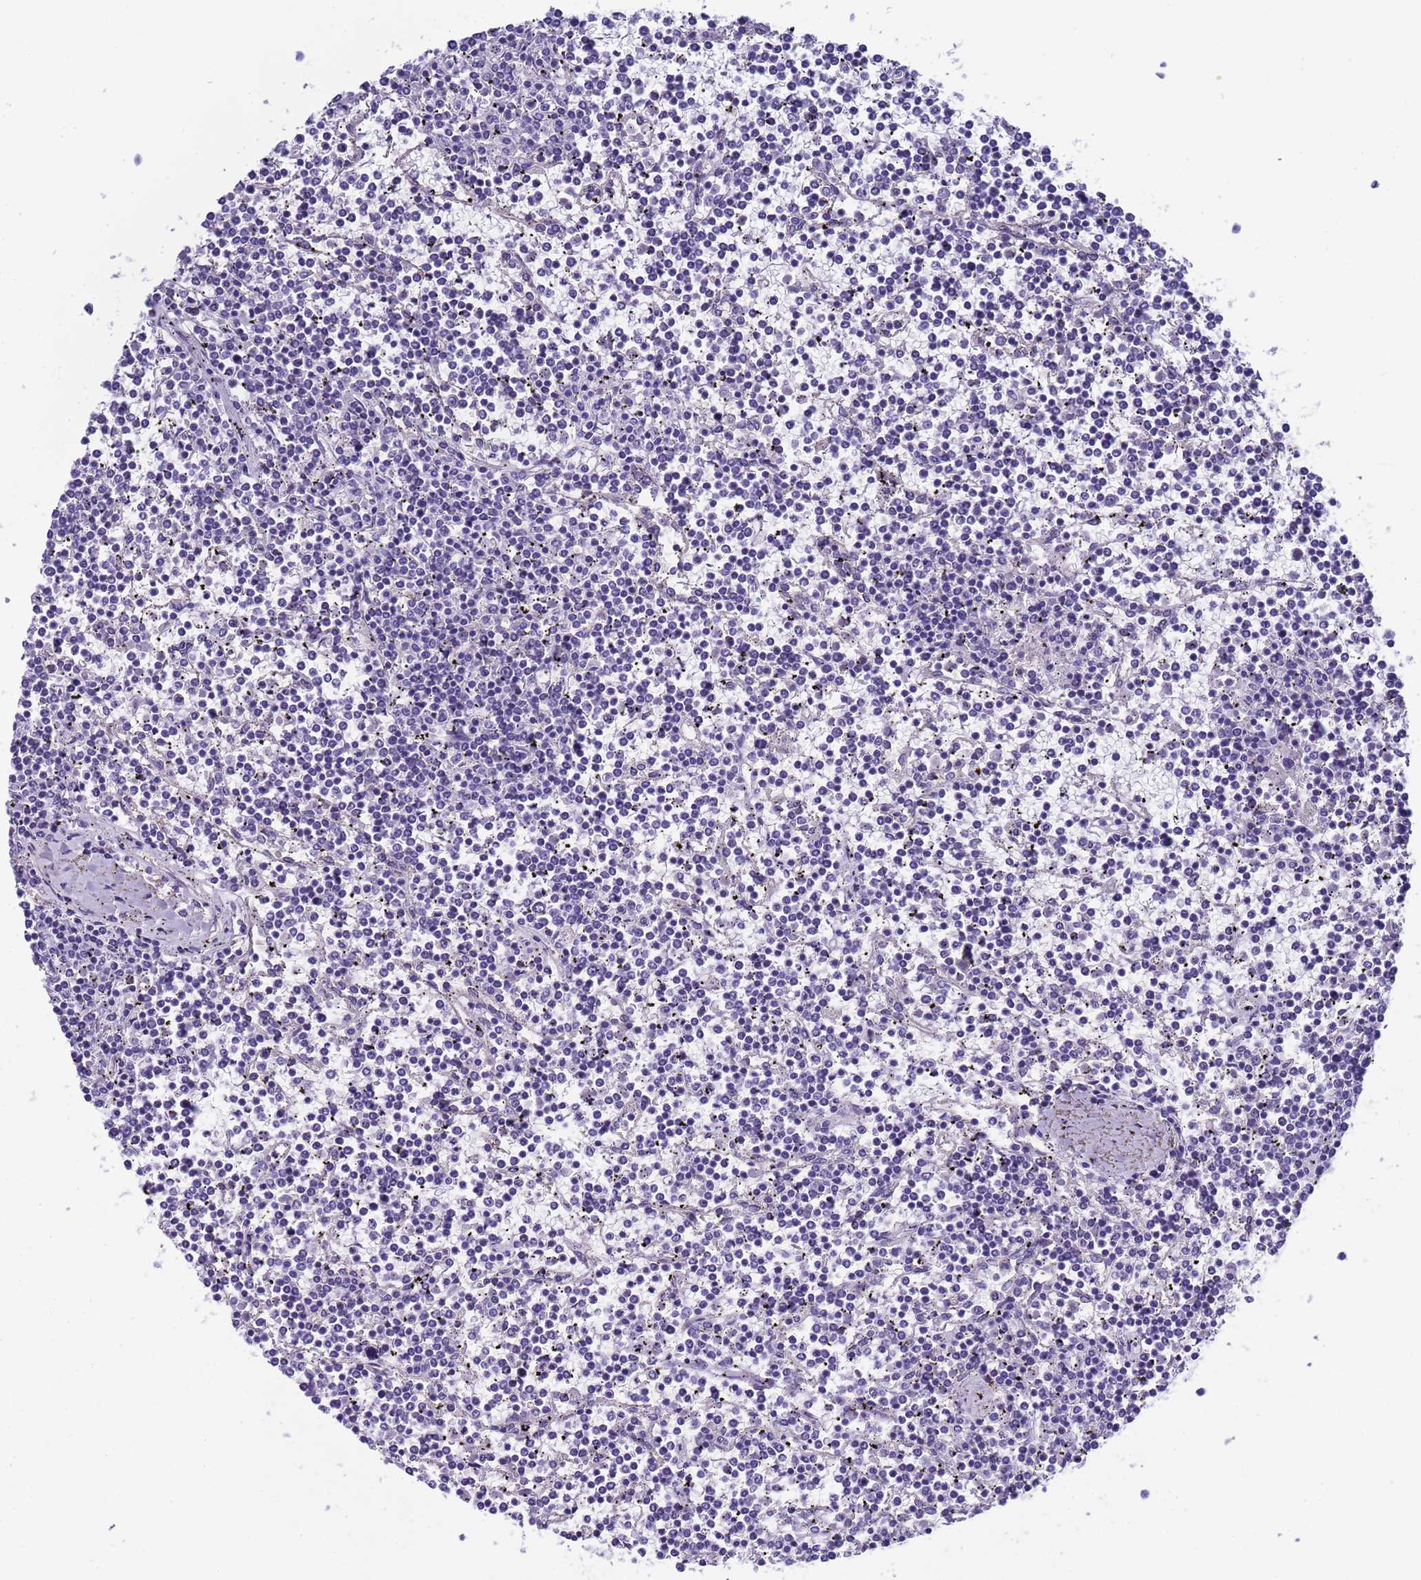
{"staining": {"intensity": "negative", "quantity": "none", "location": "none"}, "tissue": "lymphoma", "cell_type": "Tumor cells", "image_type": "cancer", "snomed": [{"axis": "morphology", "description": "Malignant lymphoma, non-Hodgkin's type, Low grade"}, {"axis": "topography", "description": "Spleen"}], "caption": "High magnification brightfield microscopy of lymphoma stained with DAB (3,3'-diaminobenzidine) (brown) and counterstained with hematoxylin (blue): tumor cells show no significant positivity. (DAB (3,3'-diaminobenzidine) IHC, high magnification).", "gene": "CTRC", "patient": {"sex": "female", "age": 19}}